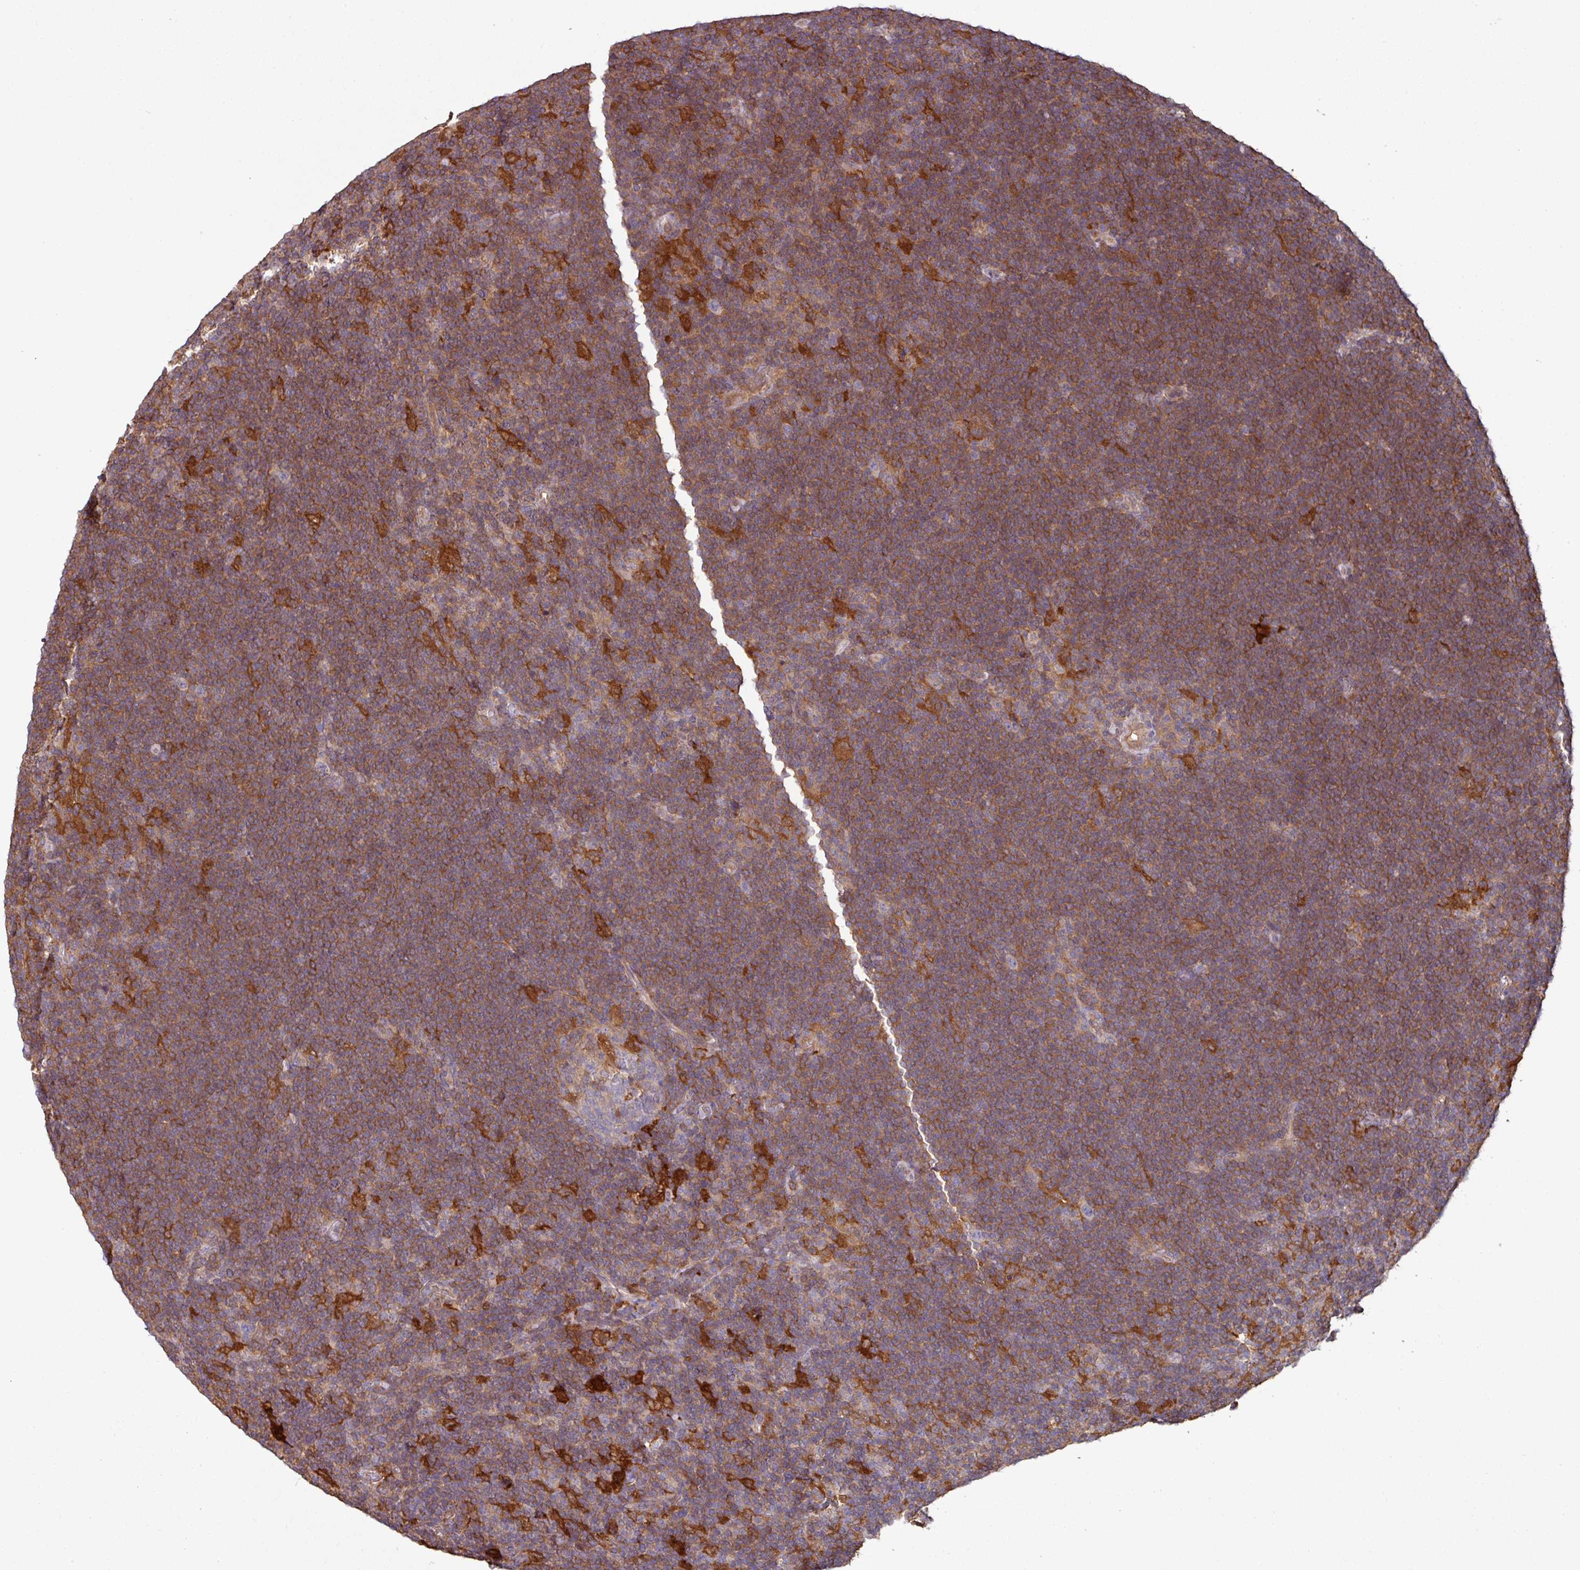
{"staining": {"intensity": "weak", "quantity": "<25%", "location": "cytoplasmic/membranous"}, "tissue": "lymphoma", "cell_type": "Tumor cells", "image_type": "cancer", "snomed": [{"axis": "morphology", "description": "Hodgkin's disease, NOS"}, {"axis": "topography", "description": "Lymph node"}], "caption": "This is a image of immunohistochemistry (IHC) staining of lymphoma, which shows no expression in tumor cells.", "gene": "GNPDA1", "patient": {"sex": "female", "age": 57}}